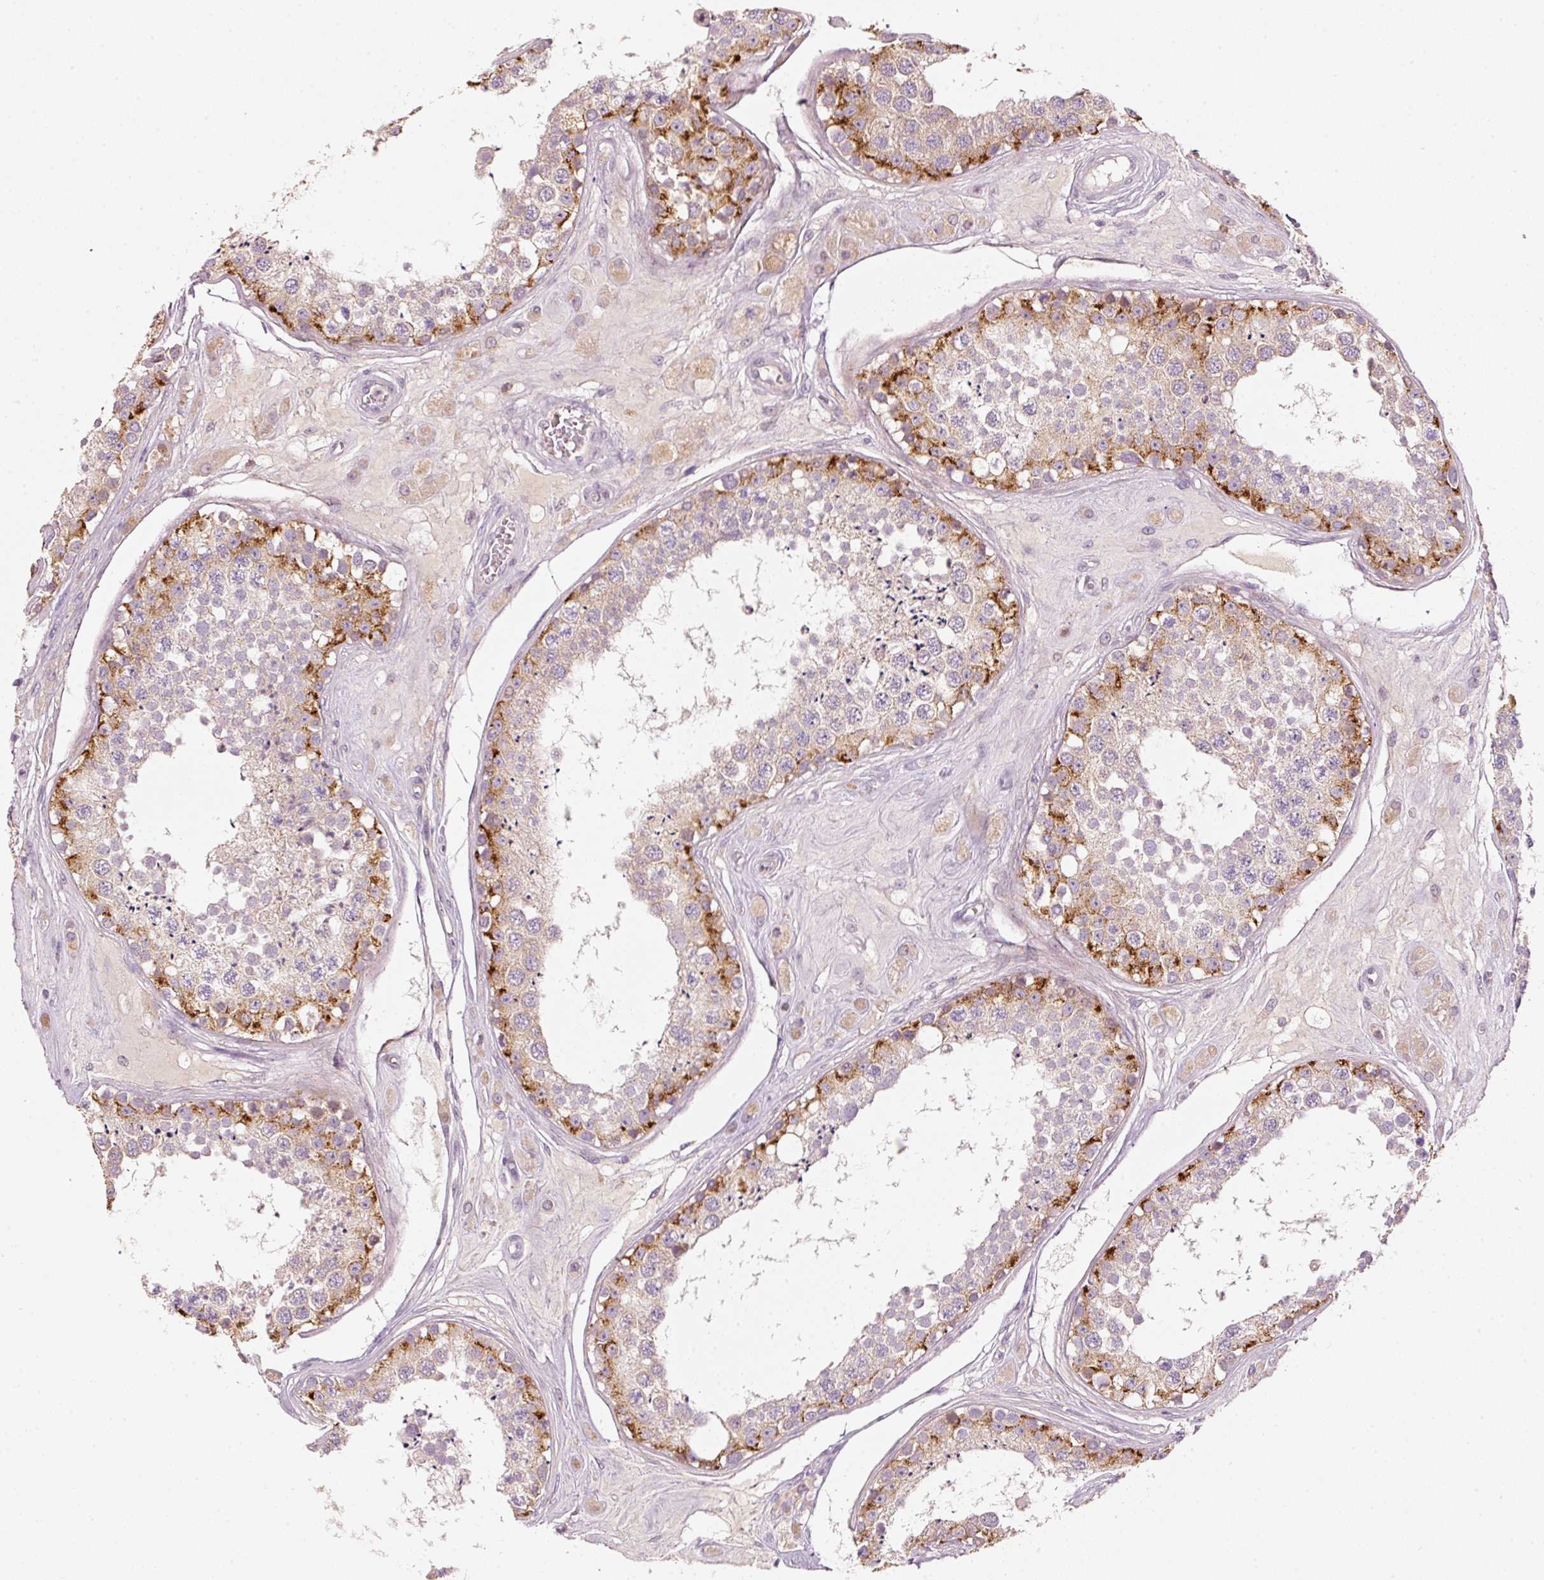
{"staining": {"intensity": "strong", "quantity": "<25%", "location": "cytoplasmic/membranous"}, "tissue": "testis", "cell_type": "Cells in seminiferous ducts", "image_type": "normal", "snomed": [{"axis": "morphology", "description": "Normal tissue, NOS"}, {"axis": "topography", "description": "Testis"}], "caption": "This is a micrograph of immunohistochemistry staining of unremarkable testis, which shows strong positivity in the cytoplasmic/membranous of cells in seminiferous ducts.", "gene": "KLHL21", "patient": {"sex": "male", "age": 25}}